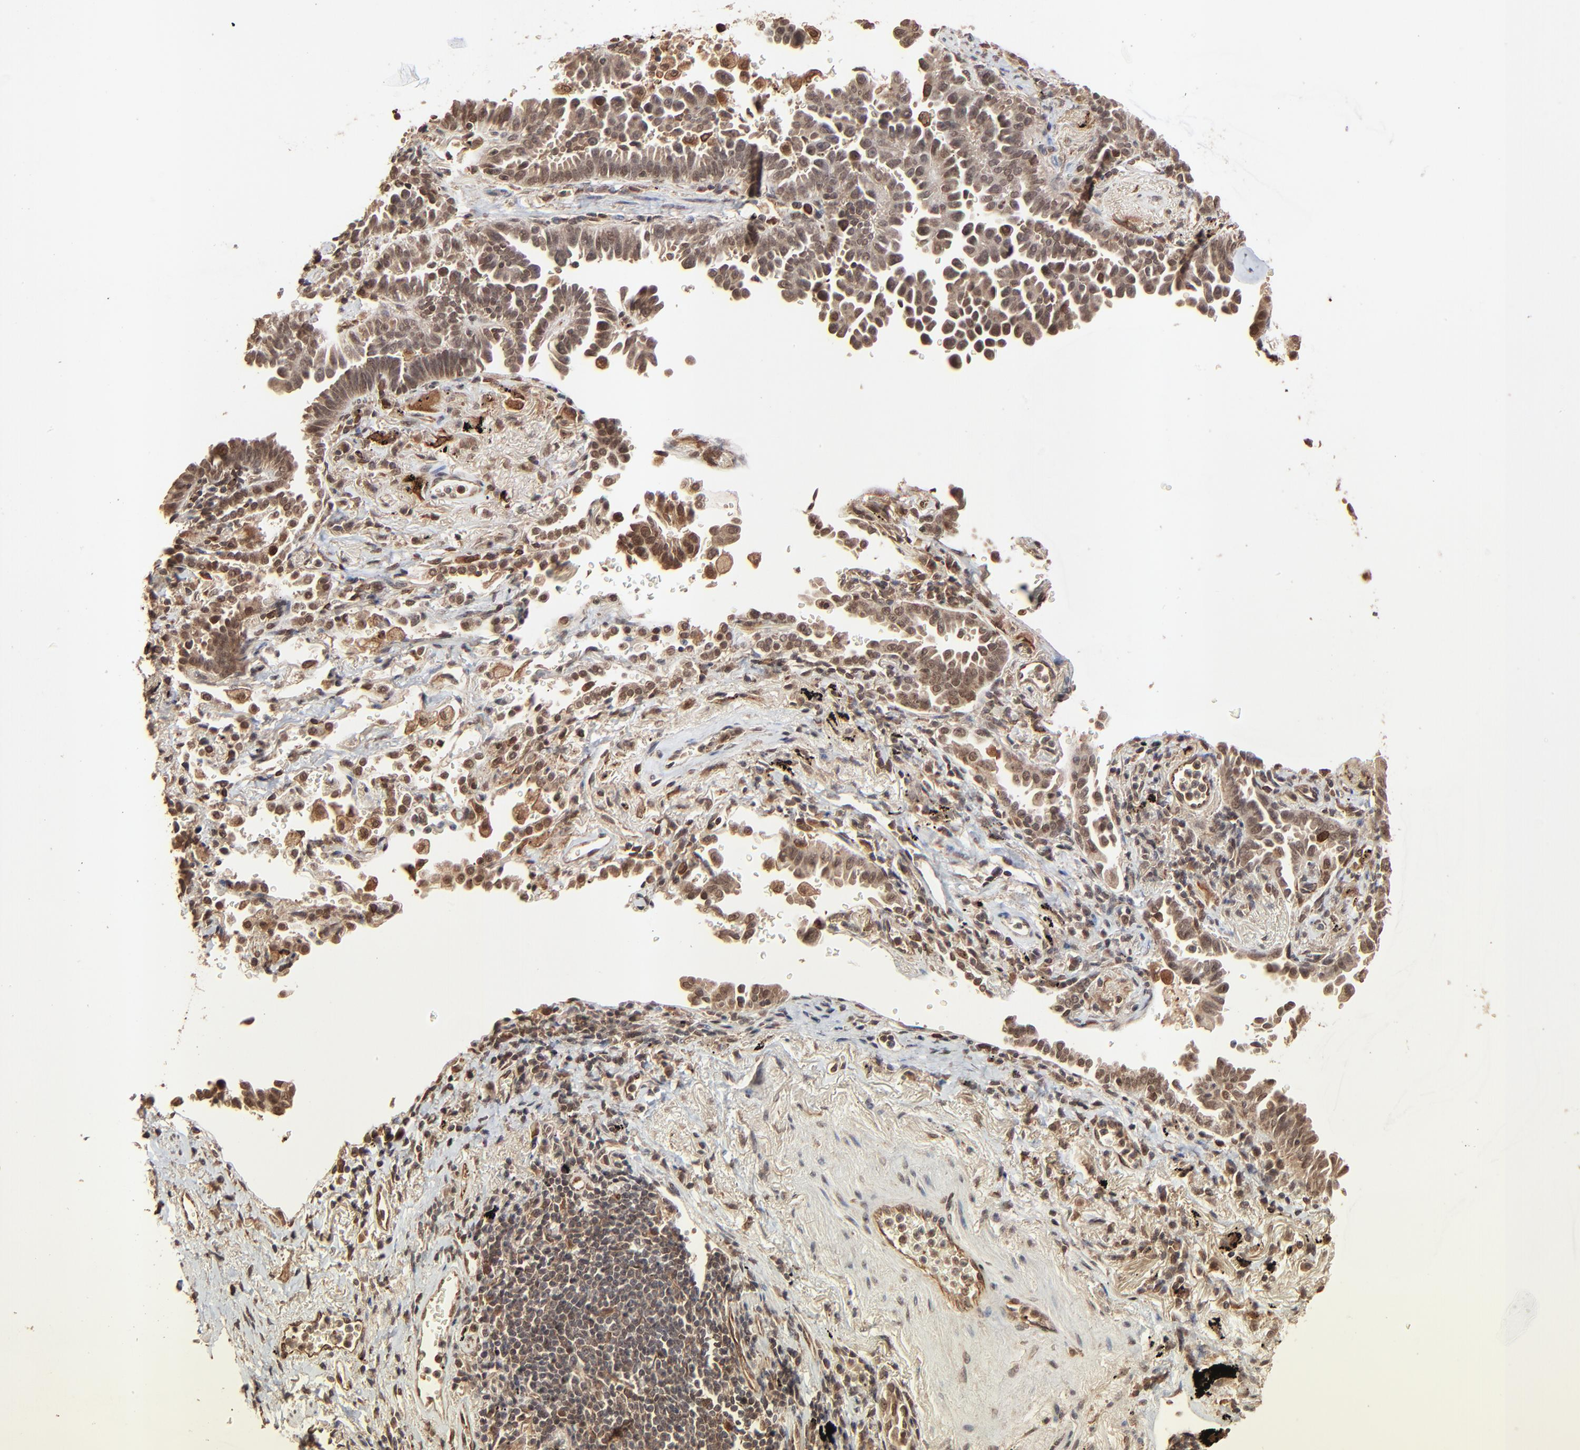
{"staining": {"intensity": "moderate", "quantity": ">75%", "location": "cytoplasmic/membranous,nuclear"}, "tissue": "lung cancer", "cell_type": "Tumor cells", "image_type": "cancer", "snomed": [{"axis": "morphology", "description": "Adenocarcinoma, NOS"}, {"axis": "topography", "description": "Lung"}], "caption": "Human adenocarcinoma (lung) stained with a brown dye displays moderate cytoplasmic/membranous and nuclear positive positivity in about >75% of tumor cells.", "gene": "FAM227A", "patient": {"sex": "female", "age": 64}}